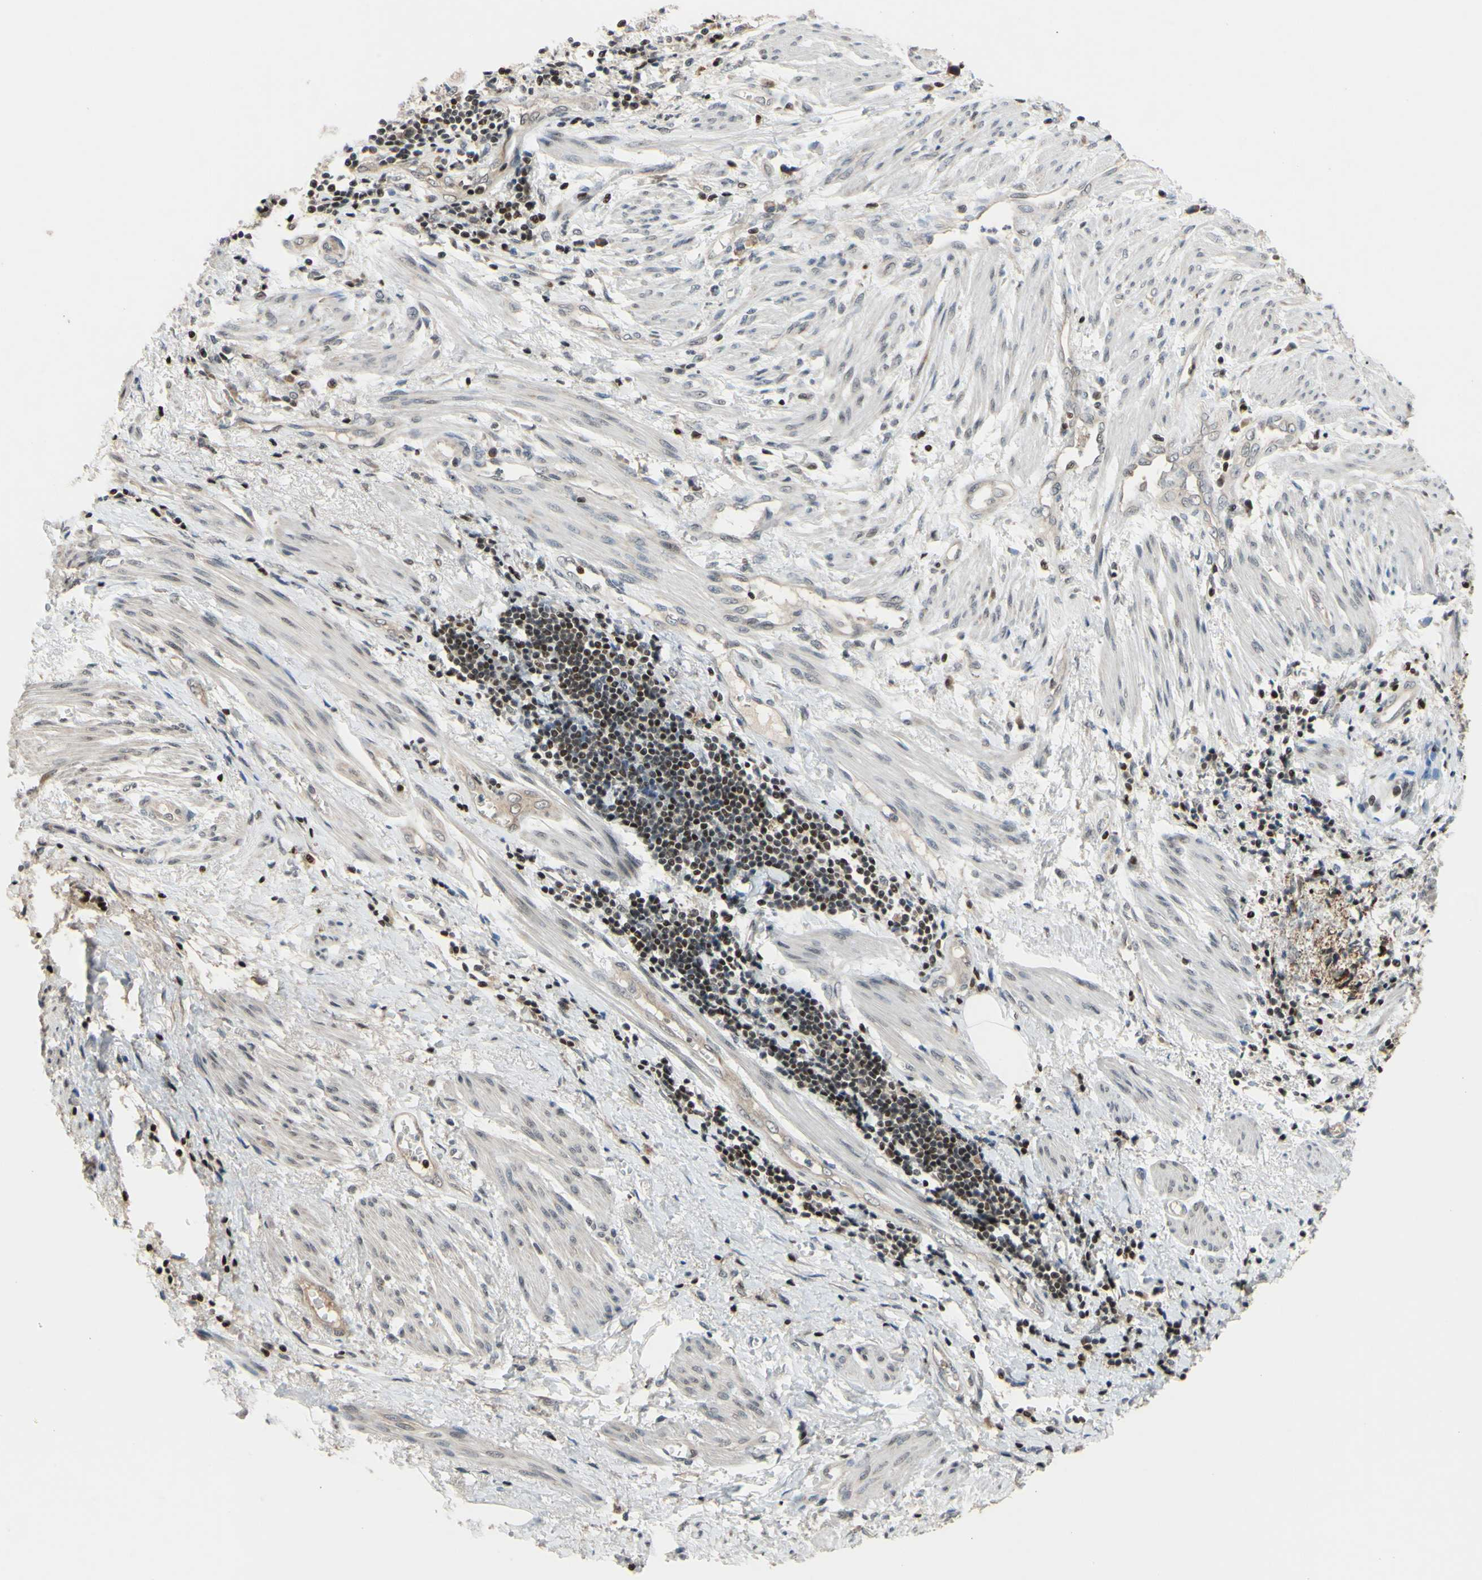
{"staining": {"intensity": "moderate", "quantity": ">75%", "location": "cytoplasmic/membranous"}, "tissue": "endometrial cancer", "cell_type": "Tumor cells", "image_type": "cancer", "snomed": [{"axis": "morphology", "description": "Necrosis, NOS"}, {"axis": "morphology", "description": "Adenocarcinoma, NOS"}, {"axis": "topography", "description": "Endometrium"}], "caption": "A micrograph showing moderate cytoplasmic/membranous staining in about >75% of tumor cells in adenocarcinoma (endometrial), as visualized by brown immunohistochemical staining.", "gene": "SP4", "patient": {"sex": "female", "age": 79}}